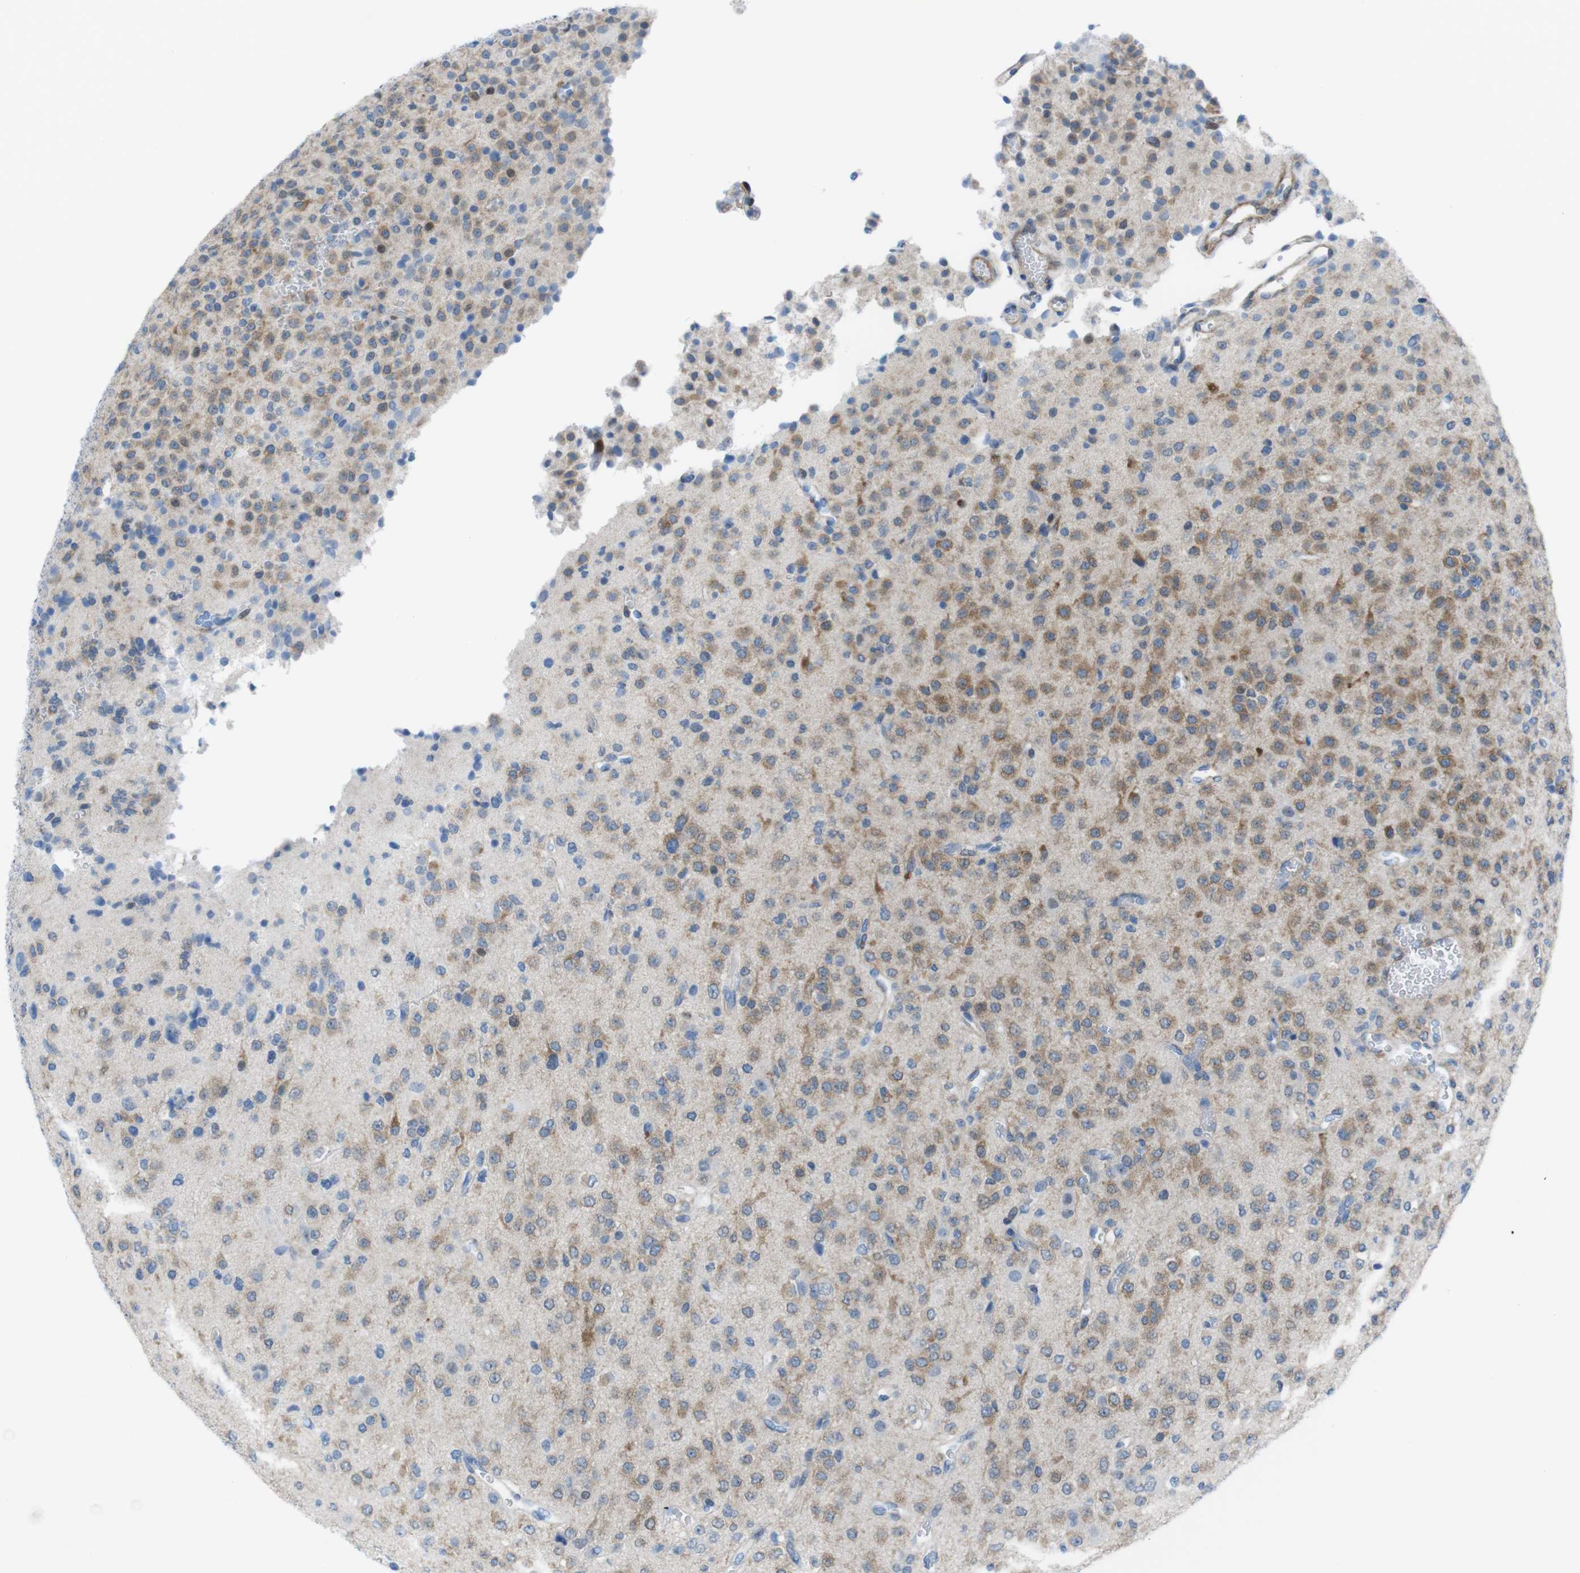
{"staining": {"intensity": "moderate", "quantity": ">75%", "location": "cytoplasmic/membranous"}, "tissue": "glioma", "cell_type": "Tumor cells", "image_type": "cancer", "snomed": [{"axis": "morphology", "description": "Glioma, malignant, Low grade"}, {"axis": "topography", "description": "Brain"}], "caption": "Protein staining of malignant glioma (low-grade) tissue exhibits moderate cytoplasmic/membranous staining in approximately >75% of tumor cells. The staining was performed using DAB (3,3'-diaminobenzidine), with brown indicating positive protein expression. Nuclei are stained blue with hematoxylin.", "gene": "DIAPH2", "patient": {"sex": "male", "age": 38}}